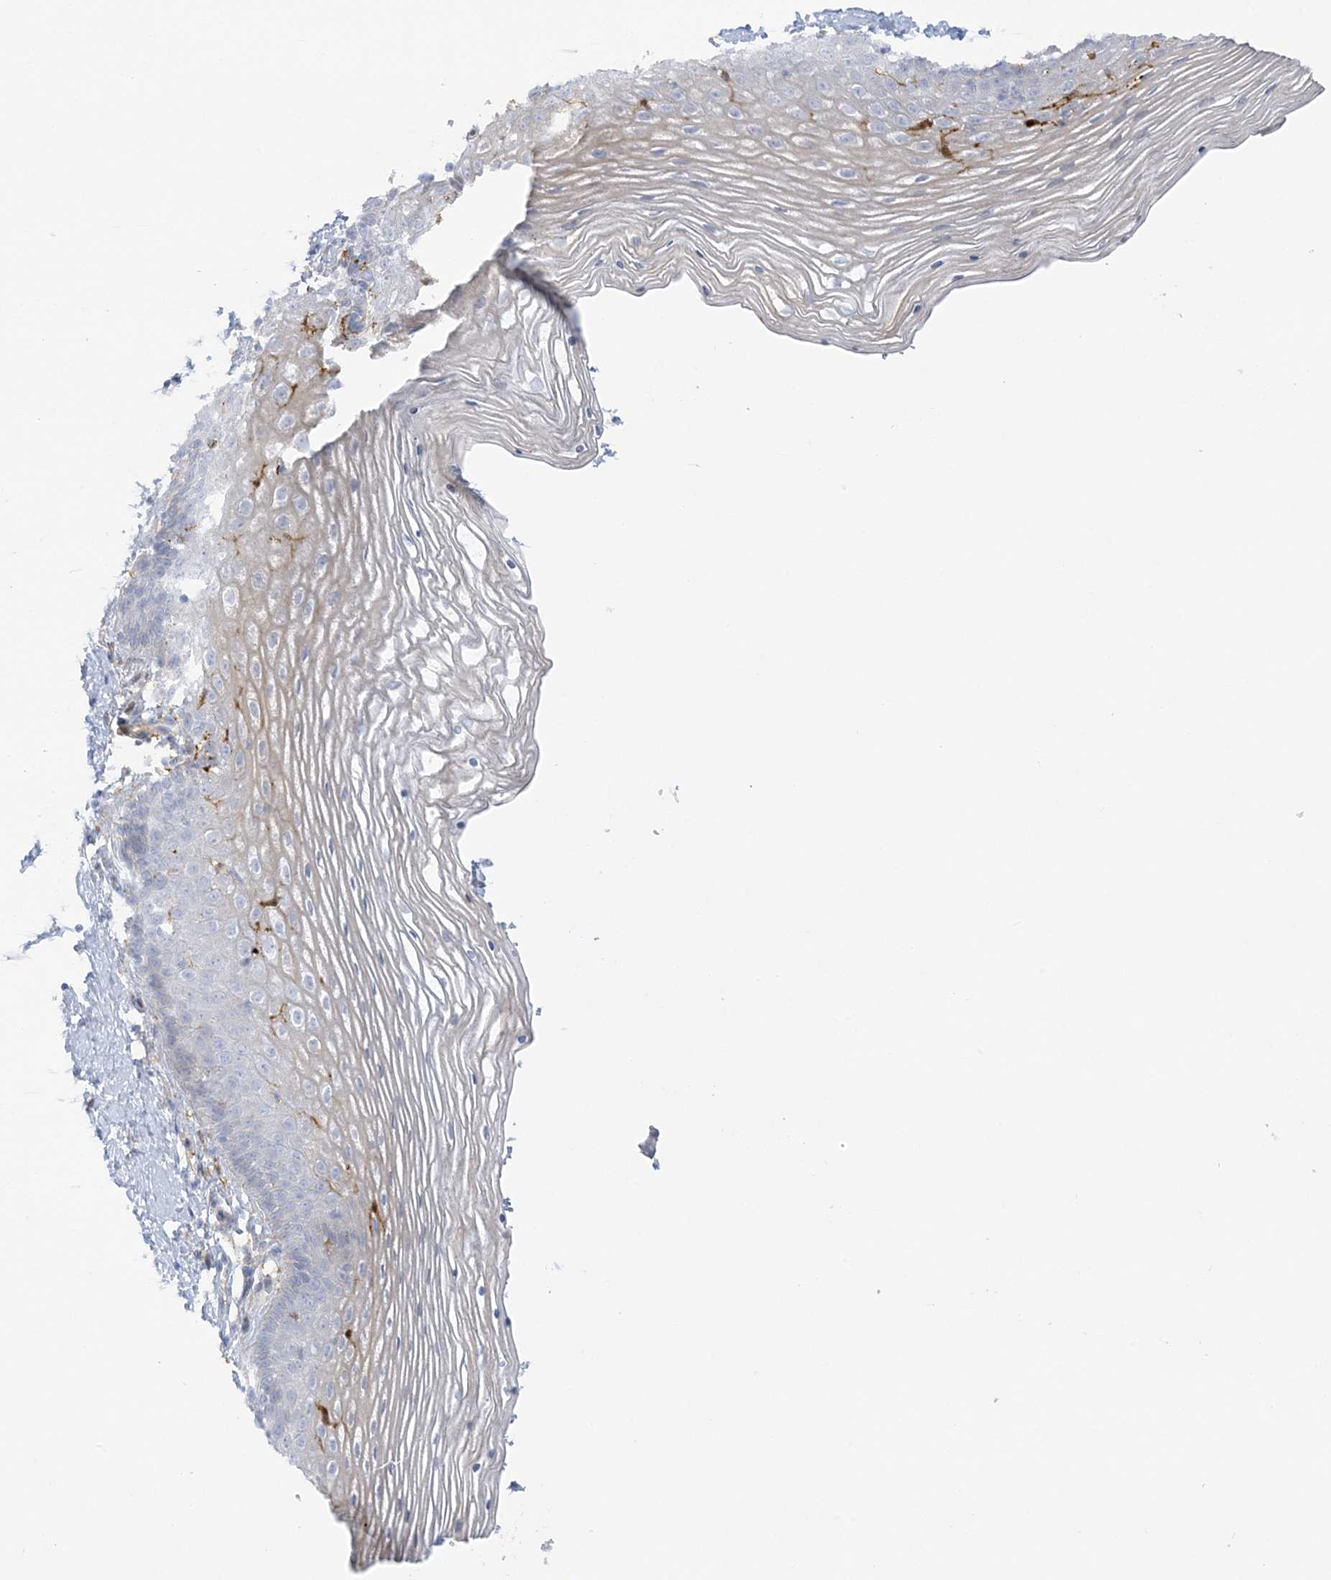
{"staining": {"intensity": "negative", "quantity": "none", "location": "none"}, "tissue": "vagina", "cell_type": "Squamous epithelial cells", "image_type": "normal", "snomed": [{"axis": "morphology", "description": "Normal tissue, NOS"}, {"axis": "topography", "description": "Vagina"}], "caption": "Vagina was stained to show a protein in brown. There is no significant expression in squamous epithelial cells.", "gene": "ICMT", "patient": {"sex": "female", "age": 32}}